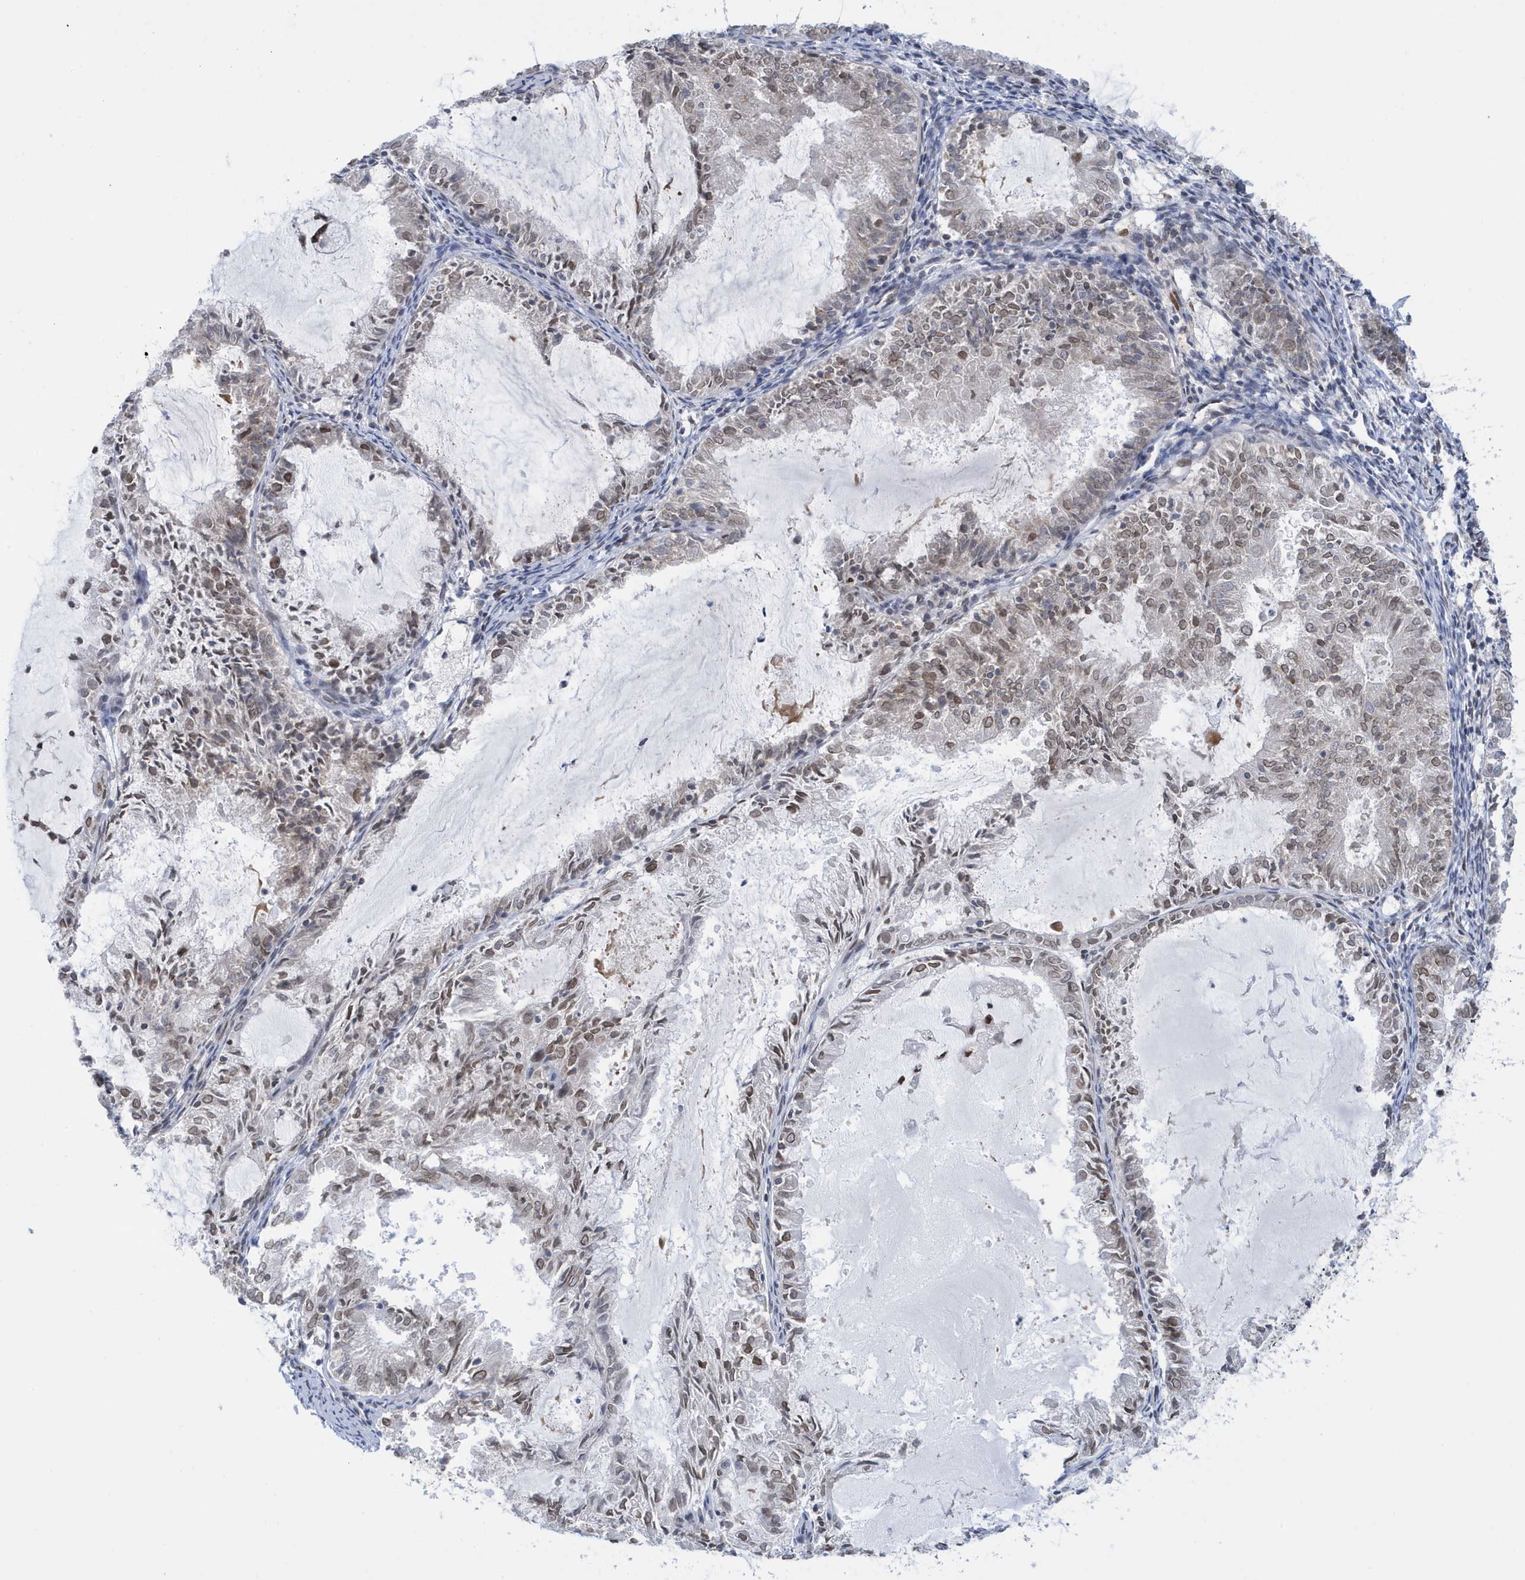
{"staining": {"intensity": "moderate", "quantity": "25%-75%", "location": "nuclear"}, "tissue": "endometrial cancer", "cell_type": "Tumor cells", "image_type": "cancer", "snomed": [{"axis": "morphology", "description": "Adenocarcinoma, NOS"}, {"axis": "topography", "description": "Endometrium"}], "caption": "A brown stain shows moderate nuclear expression of a protein in endometrial cancer (adenocarcinoma) tumor cells. (DAB (3,3'-diaminobenzidine) IHC with brightfield microscopy, high magnification).", "gene": "PCYT1A", "patient": {"sex": "female", "age": 57}}